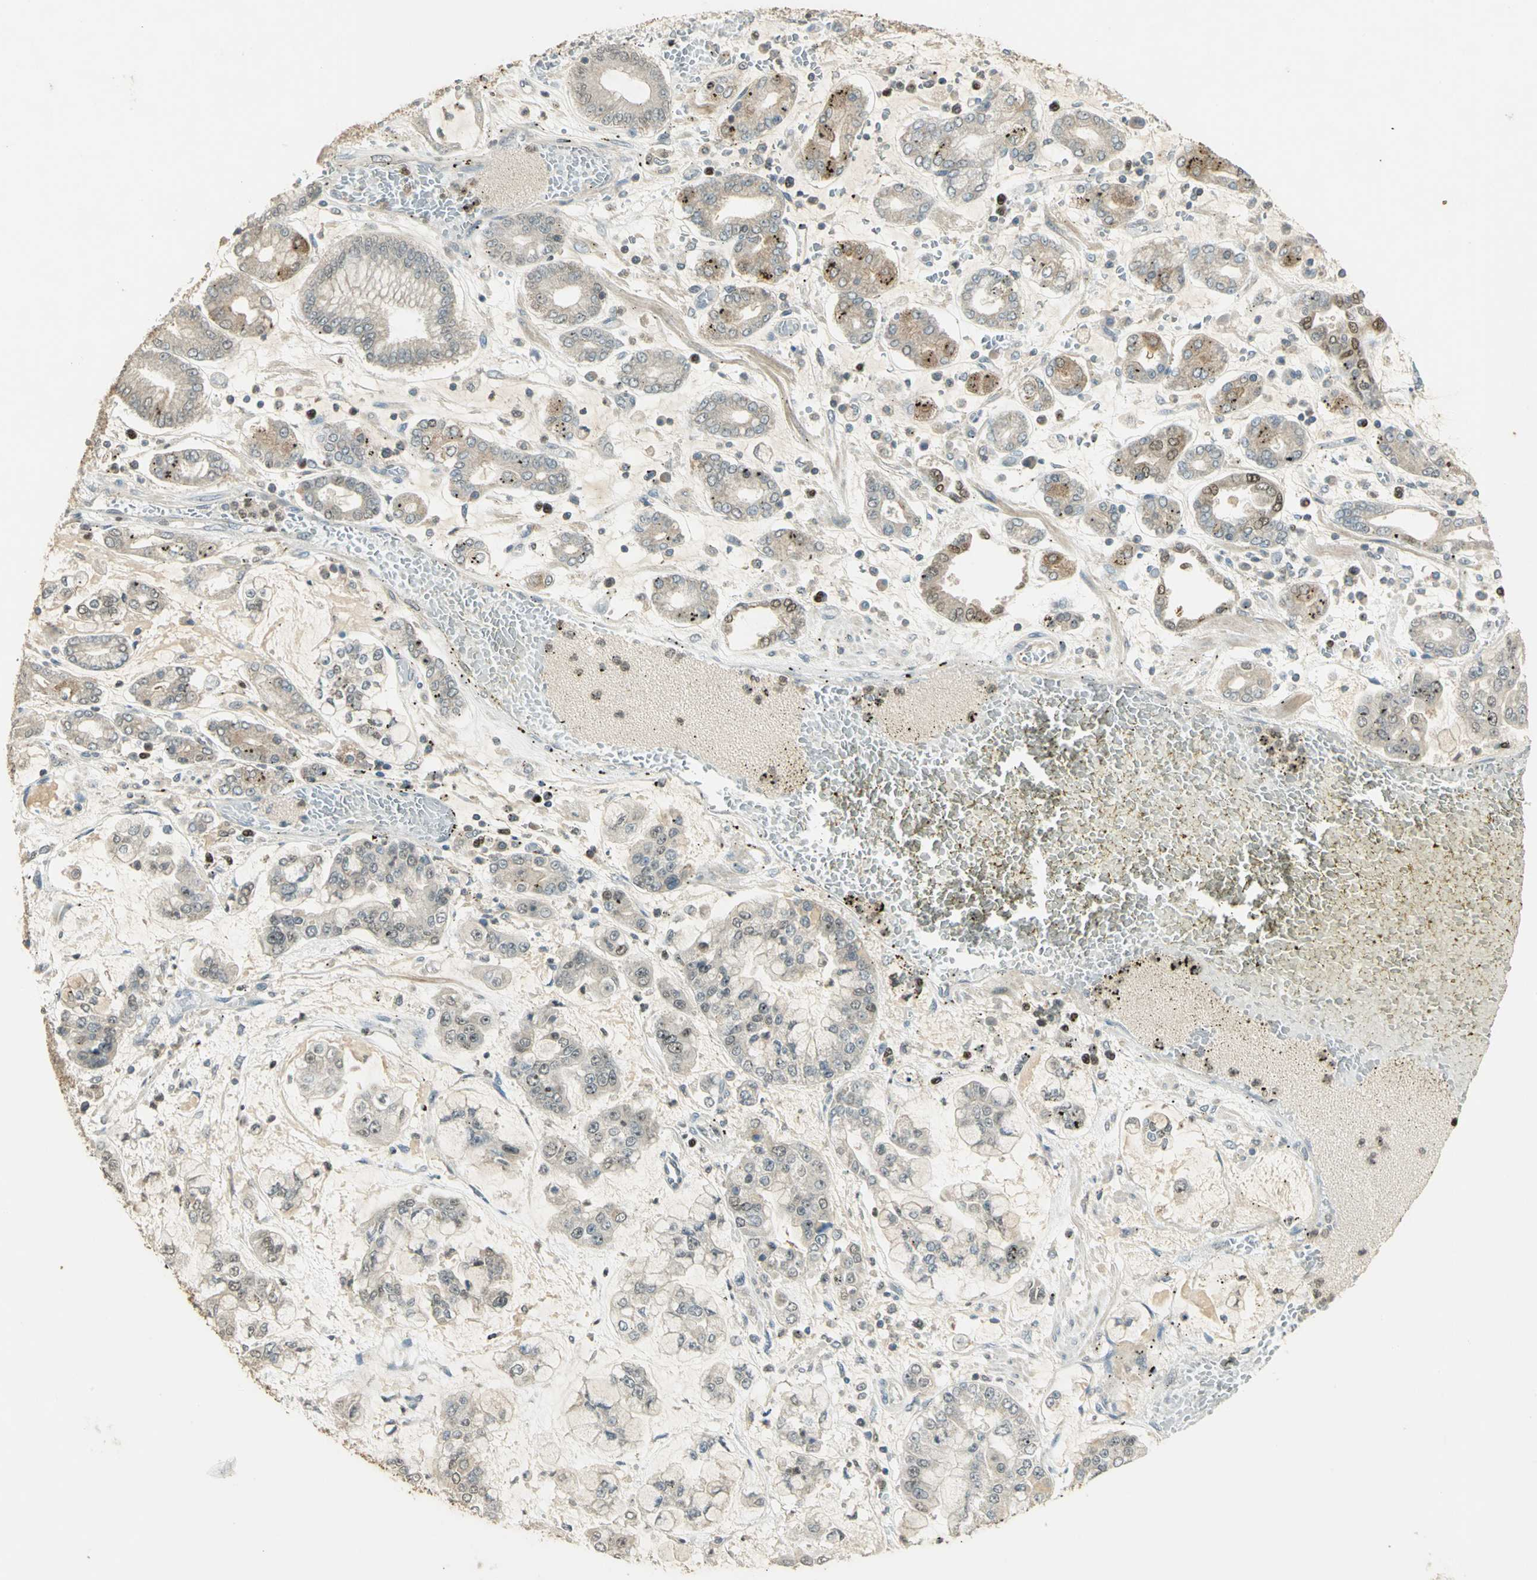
{"staining": {"intensity": "moderate", "quantity": "<25%", "location": "nuclear"}, "tissue": "stomach cancer", "cell_type": "Tumor cells", "image_type": "cancer", "snomed": [{"axis": "morphology", "description": "Normal tissue, NOS"}, {"axis": "morphology", "description": "Adenocarcinoma, NOS"}, {"axis": "topography", "description": "Stomach, upper"}, {"axis": "topography", "description": "Stomach"}], "caption": "Stomach cancer was stained to show a protein in brown. There is low levels of moderate nuclear positivity in about <25% of tumor cells.", "gene": "BIRC2", "patient": {"sex": "male", "age": 76}}